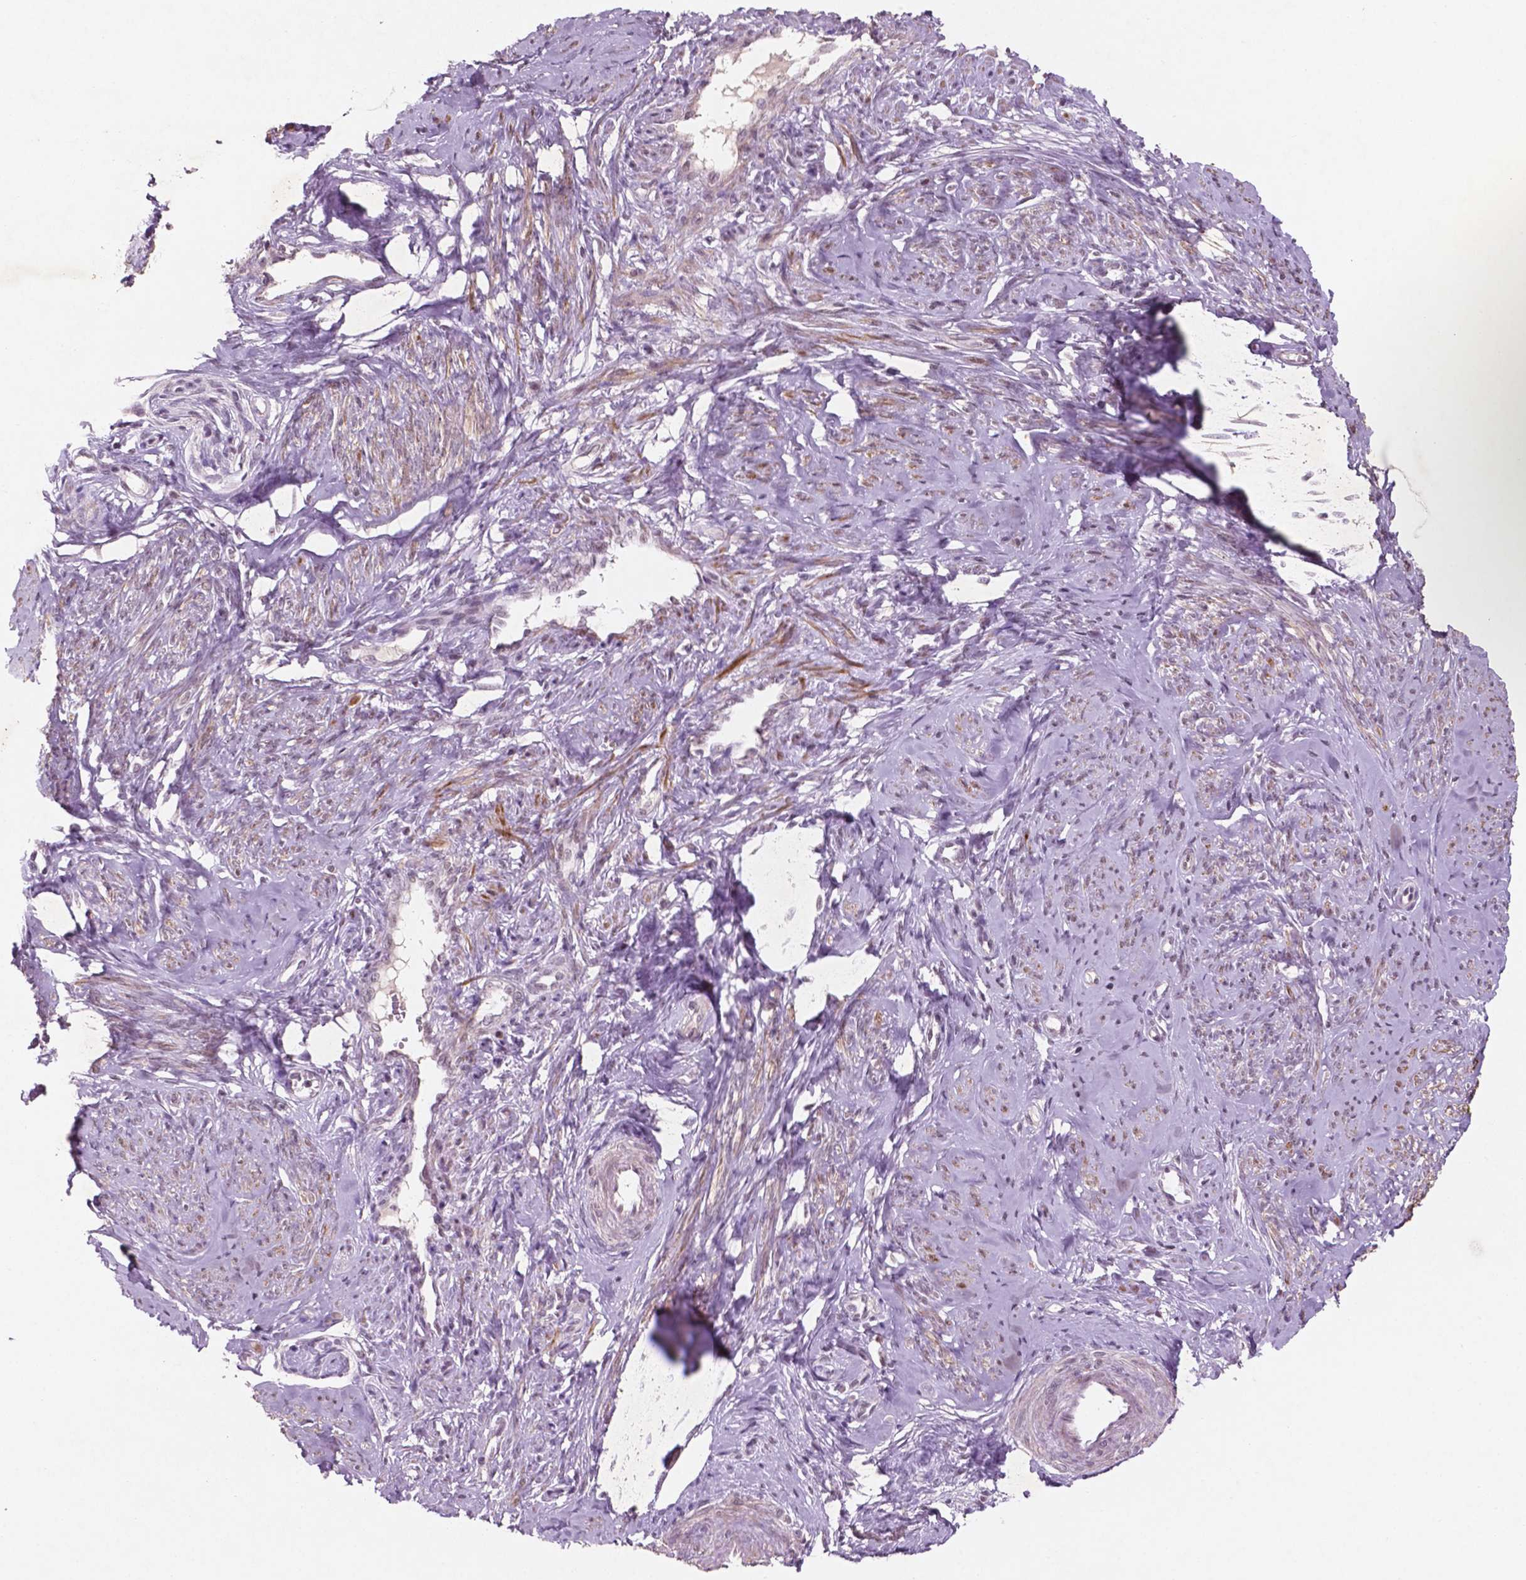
{"staining": {"intensity": "moderate", "quantity": "25%-75%", "location": "cytoplasmic/membranous,nuclear"}, "tissue": "smooth muscle", "cell_type": "Smooth muscle cells", "image_type": "normal", "snomed": [{"axis": "morphology", "description": "Normal tissue, NOS"}, {"axis": "topography", "description": "Smooth muscle"}], "caption": "Human smooth muscle stained for a protein (brown) shows moderate cytoplasmic/membranous,nuclear positive staining in about 25%-75% of smooth muscle cells.", "gene": "CTR9", "patient": {"sex": "female", "age": 48}}